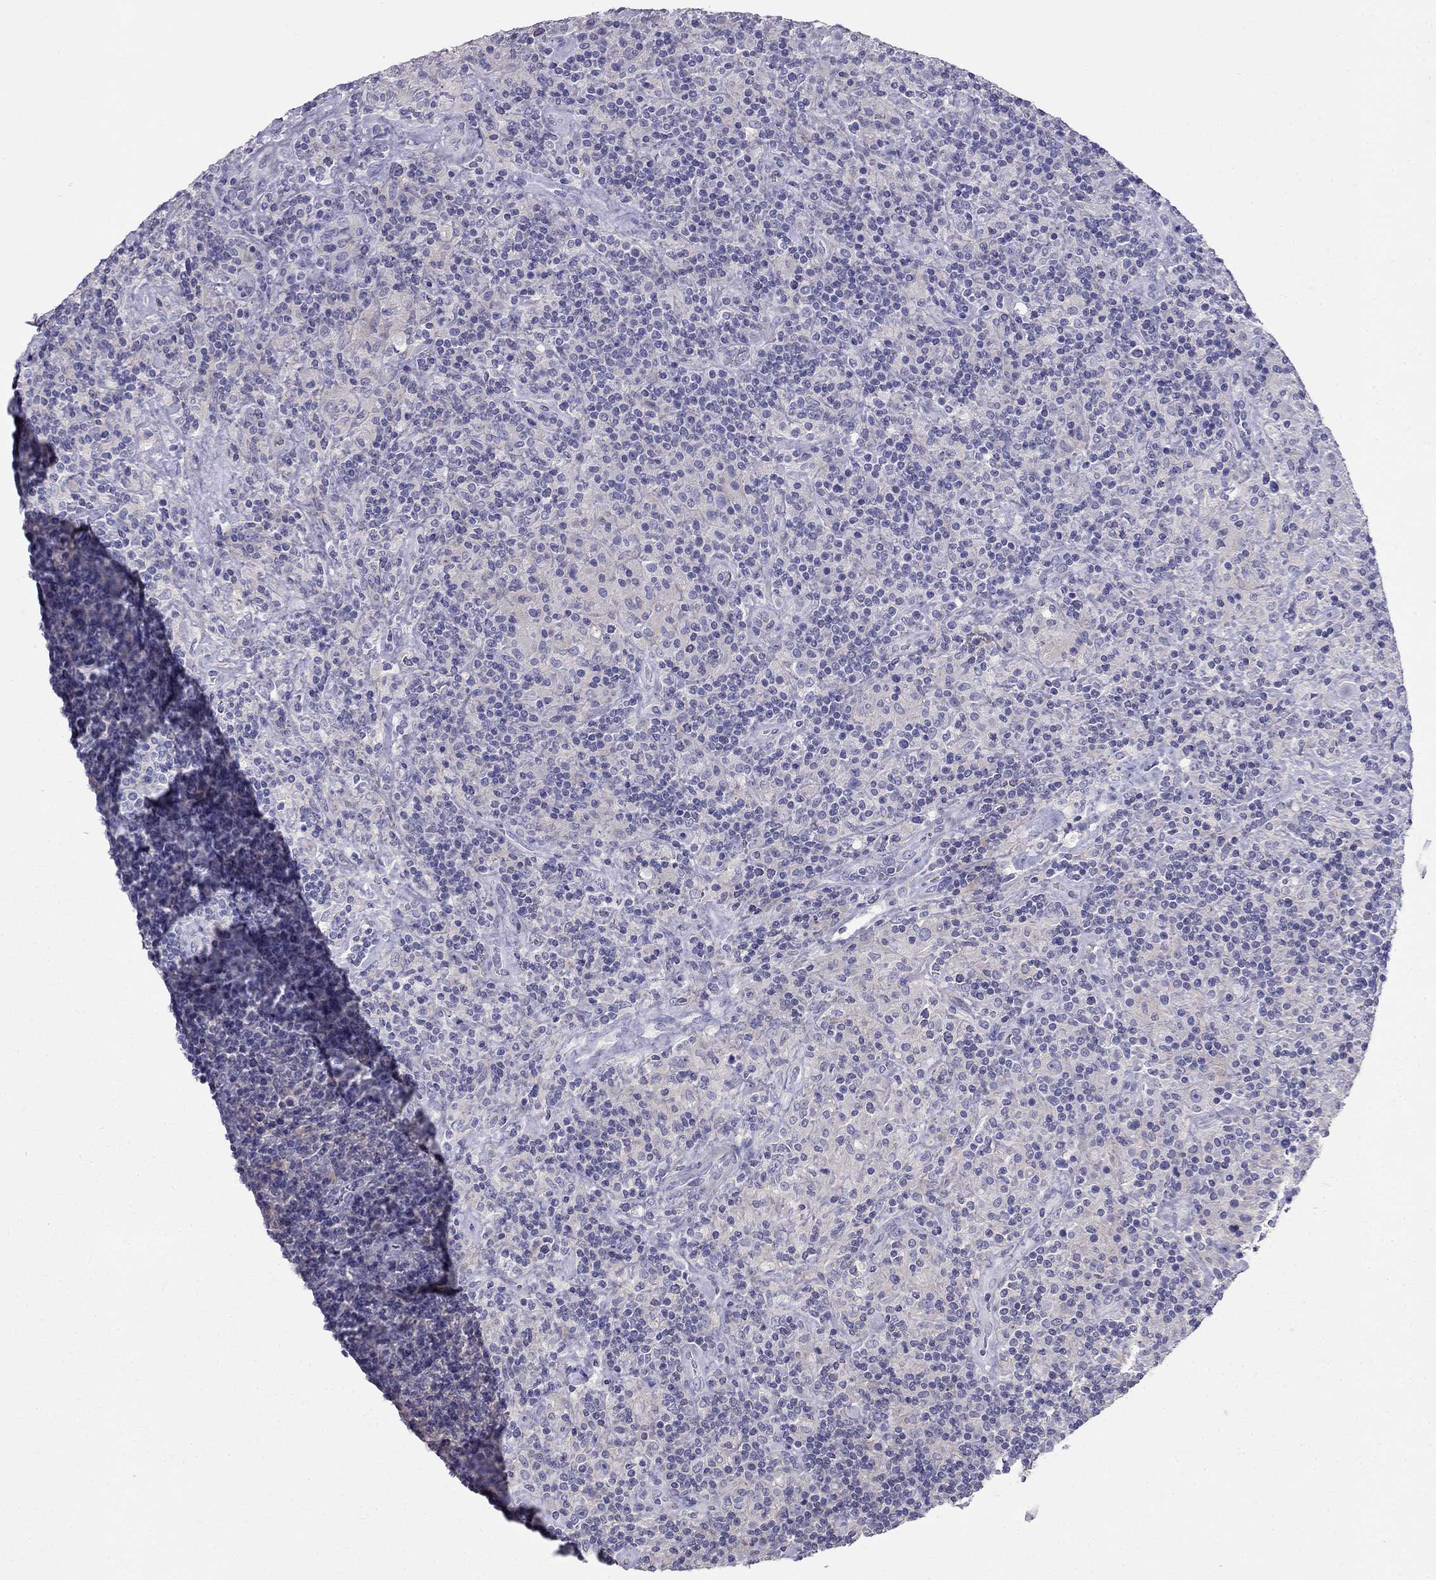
{"staining": {"intensity": "negative", "quantity": "none", "location": "none"}, "tissue": "lymphoma", "cell_type": "Tumor cells", "image_type": "cancer", "snomed": [{"axis": "morphology", "description": "Hodgkin's disease, NOS"}, {"axis": "topography", "description": "Lymph node"}], "caption": "Lymphoma was stained to show a protein in brown. There is no significant staining in tumor cells.", "gene": "LY6H", "patient": {"sex": "male", "age": 70}}